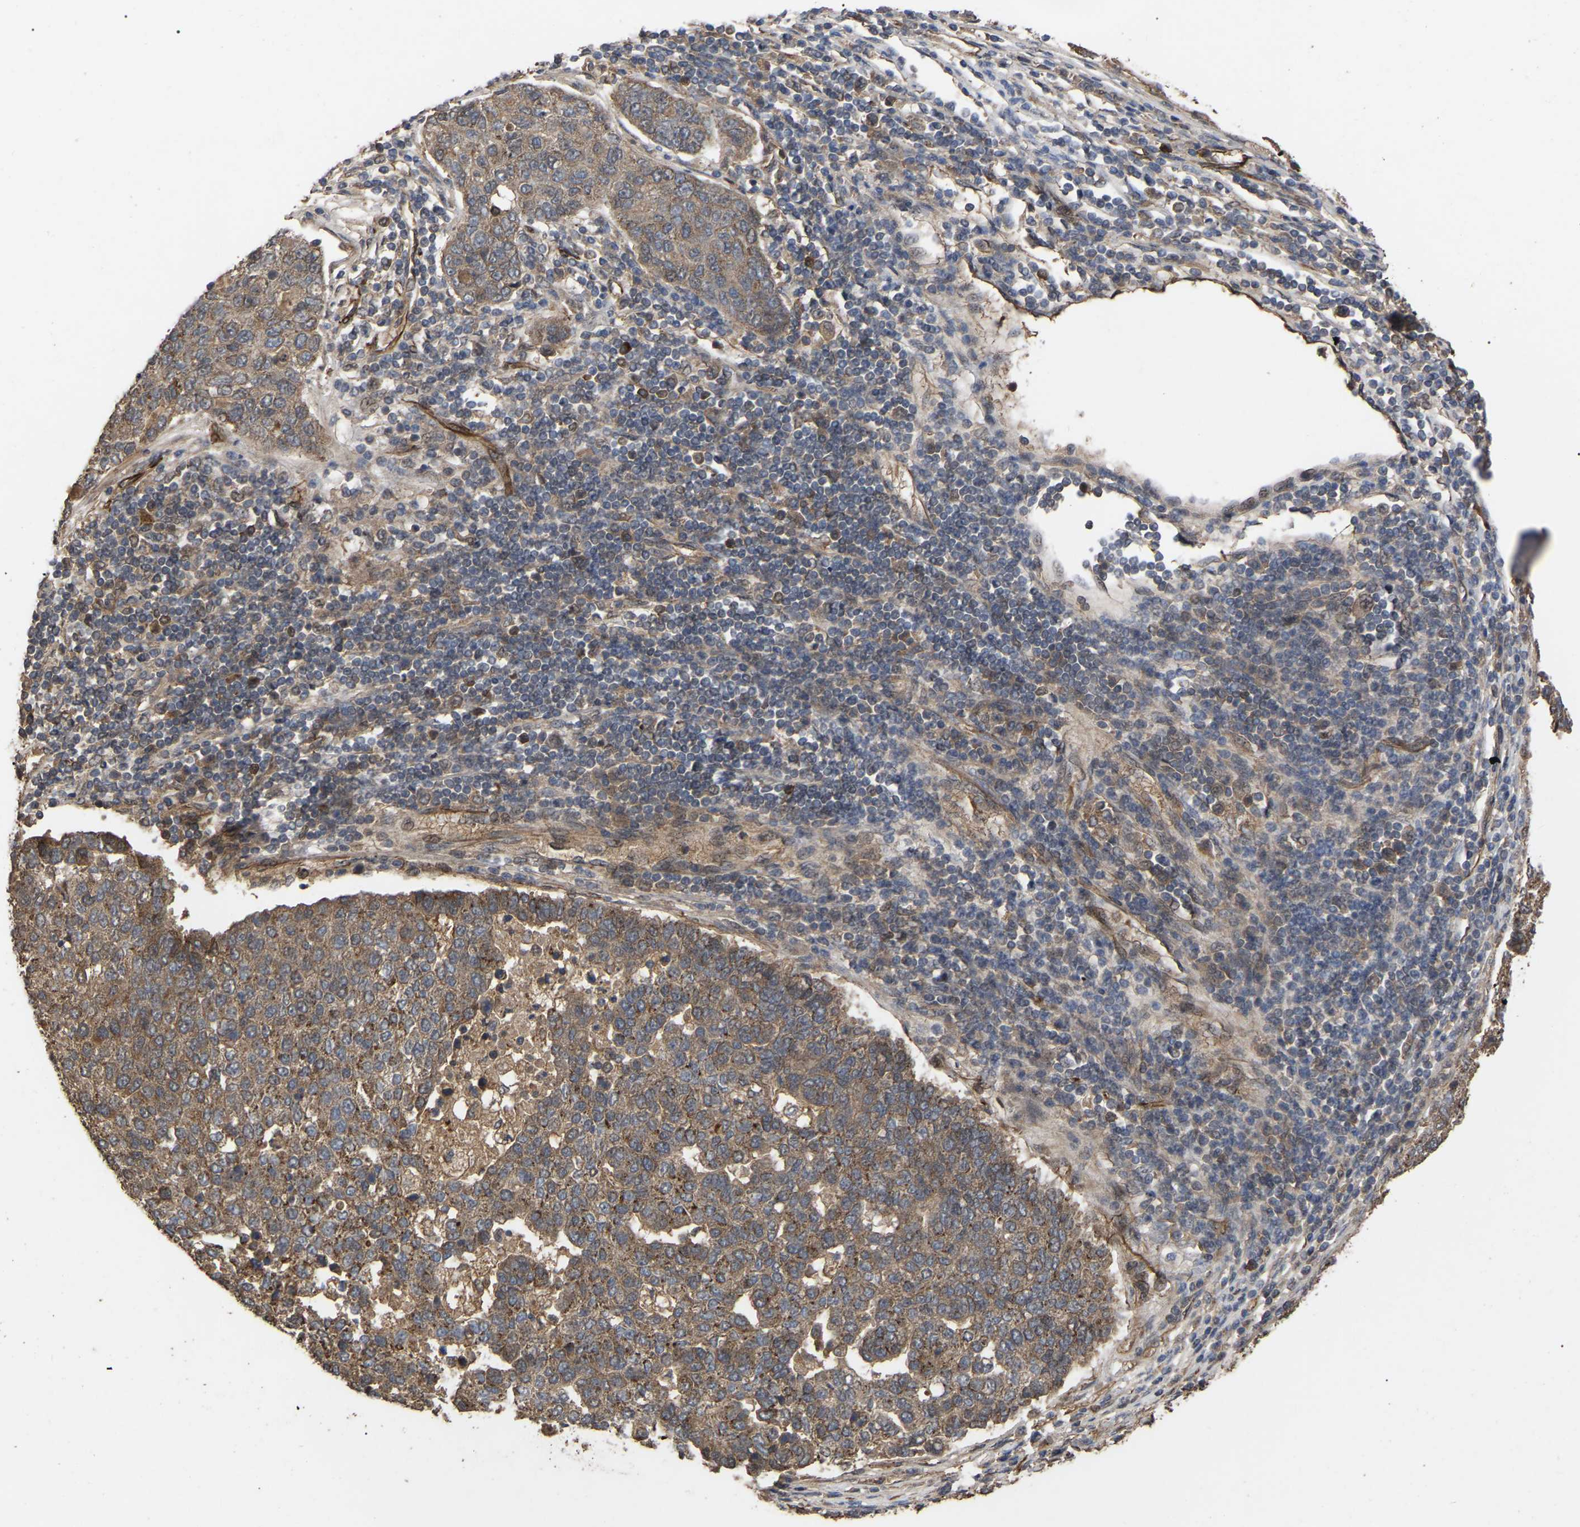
{"staining": {"intensity": "moderate", "quantity": ">75%", "location": "cytoplasmic/membranous"}, "tissue": "pancreatic cancer", "cell_type": "Tumor cells", "image_type": "cancer", "snomed": [{"axis": "morphology", "description": "Adenocarcinoma, NOS"}, {"axis": "topography", "description": "Pancreas"}], "caption": "Approximately >75% of tumor cells in human adenocarcinoma (pancreatic) display moderate cytoplasmic/membranous protein staining as visualized by brown immunohistochemical staining.", "gene": "FAM161B", "patient": {"sex": "female", "age": 61}}